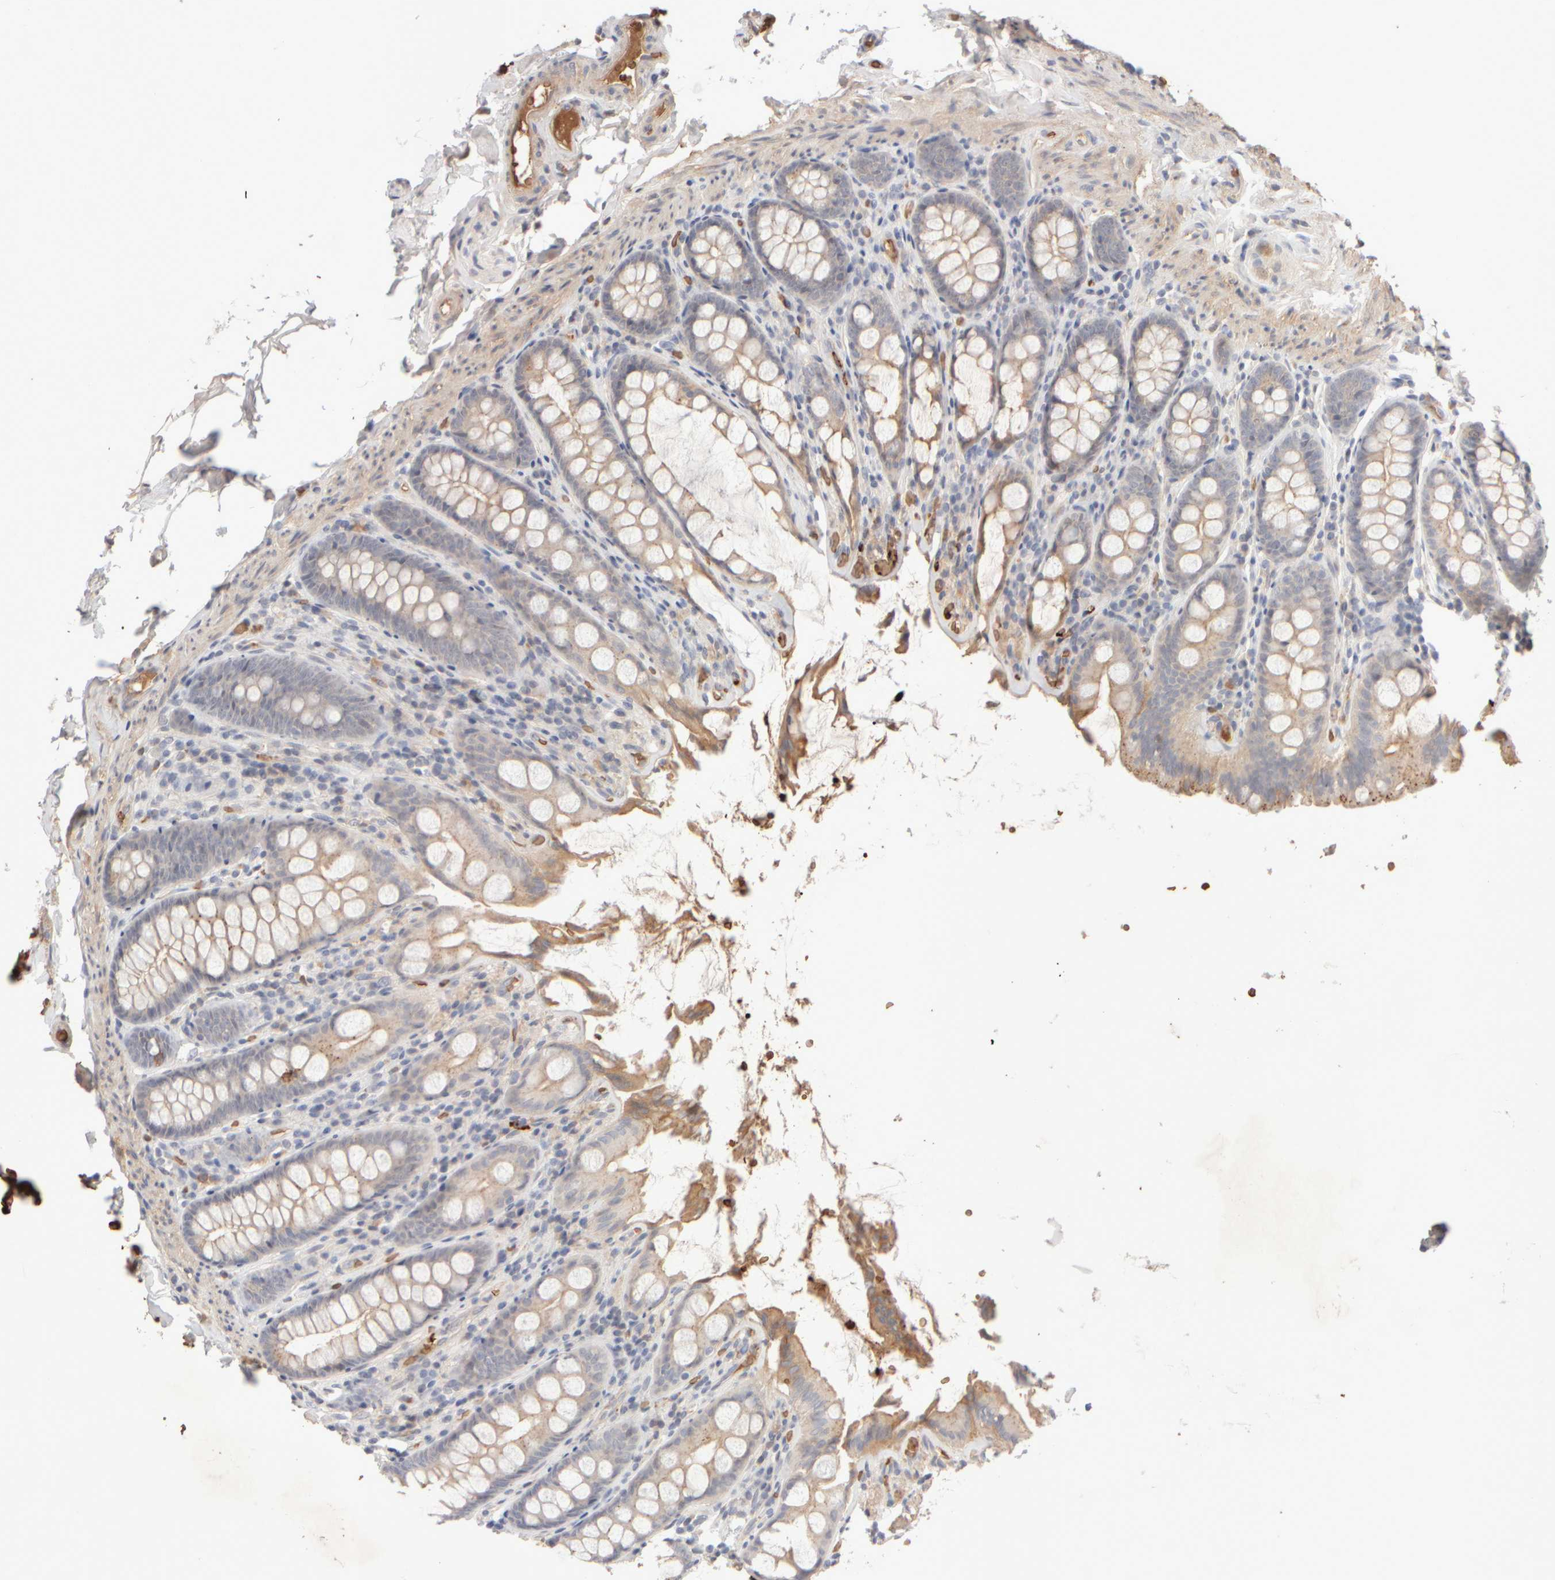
{"staining": {"intensity": "weak", "quantity": ">75%", "location": "cytoplasmic/membranous"}, "tissue": "colon", "cell_type": "Endothelial cells", "image_type": "normal", "snomed": [{"axis": "morphology", "description": "Normal tissue, NOS"}, {"axis": "topography", "description": "Colon"}, {"axis": "topography", "description": "Peripheral nerve tissue"}], "caption": "Endothelial cells exhibit low levels of weak cytoplasmic/membranous expression in about >75% of cells in benign human colon. The protein is shown in brown color, while the nuclei are stained blue.", "gene": "MST1", "patient": {"sex": "female", "age": 61}}